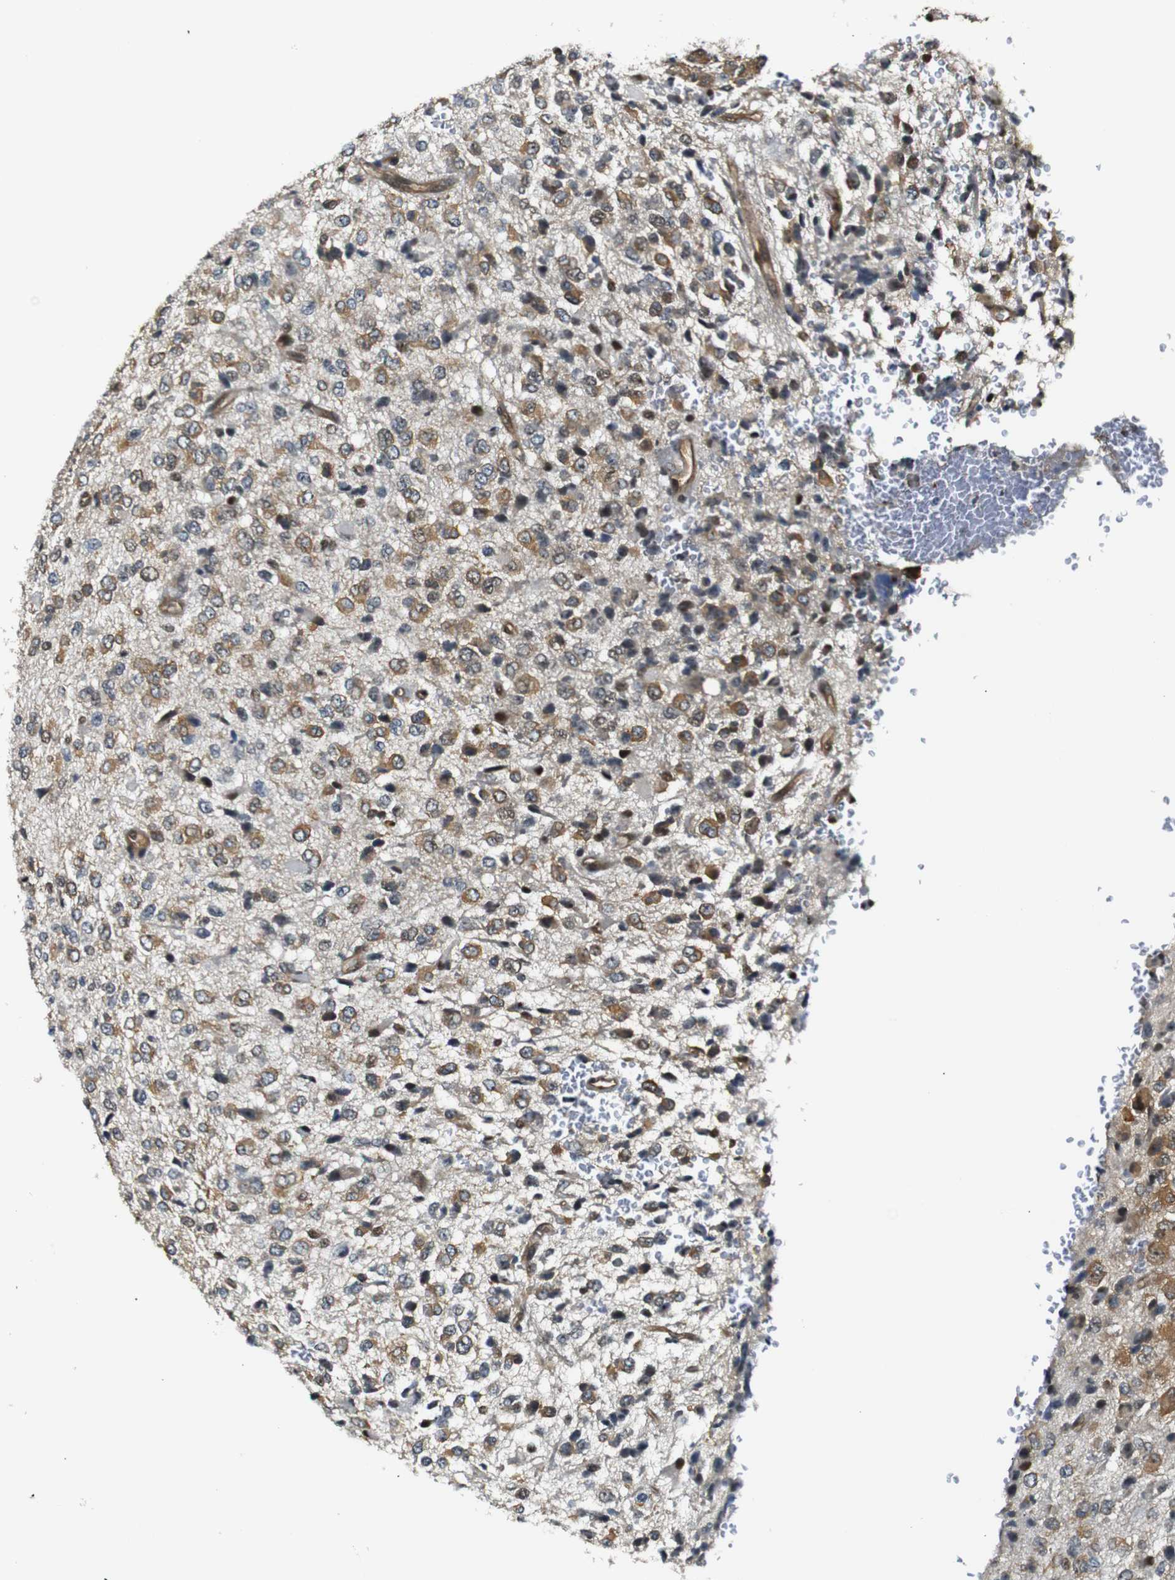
{"staining": {"intensity": "moderate", "quantity": ">75%", "location": "cytoplasmic/membranous,nuclear"}, "tissue": "glioma", "cell_type": "Tumor cells", "image_type": "cancer", "snomed": [{"axis": "morphology", "description": "Glioma, malignant, High grade"}, {"axis": "topography", "description": "pancreas cauda"}], "caption": "This micrograph exhibits IHC staining of human high-grade glioma (malignant), with medium moderate cytoplasmic/membranous and nuclear positivity in about >75% of tumor cells.", "gene": "PARN", "patient": {"sex": "male", "age": 60}}